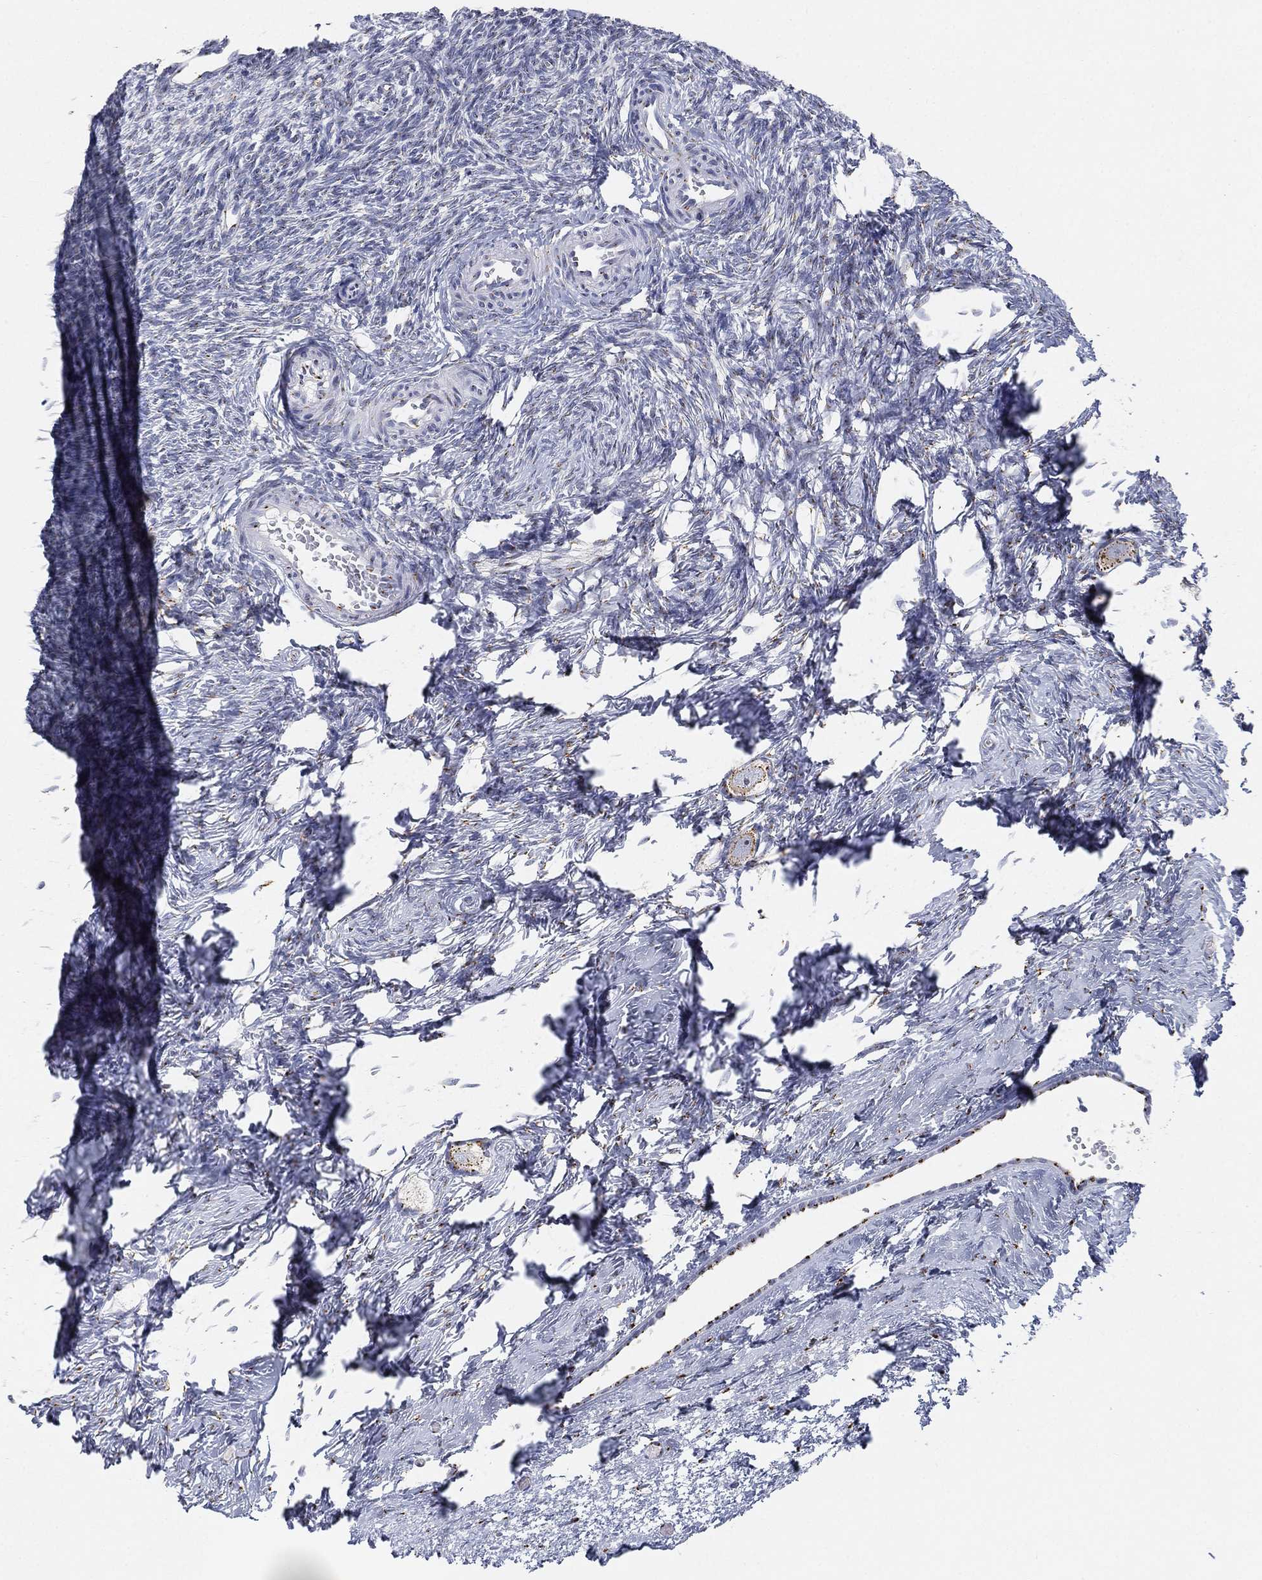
{"staining": {"intensity": "strong", "quantity": ">75%", "location": "cytoplasmic/membranous"}, "tissue": "ovary", "cell_type": "Follicle cells", "image_type": "normal", "snomed": [{"axis": "morphology", "description": "Normal tissue, NOS"}, {"axis": "topography", "description": "Ovary"}], "caption": "Protein positivity by immunohistochemistry shows strong cytoplasmic/membranous expression in approximately >75% of follicle cells in unremarkable ovary.", "gene": "TICAM1", "patient": {"sex": "female", "age": 27}}